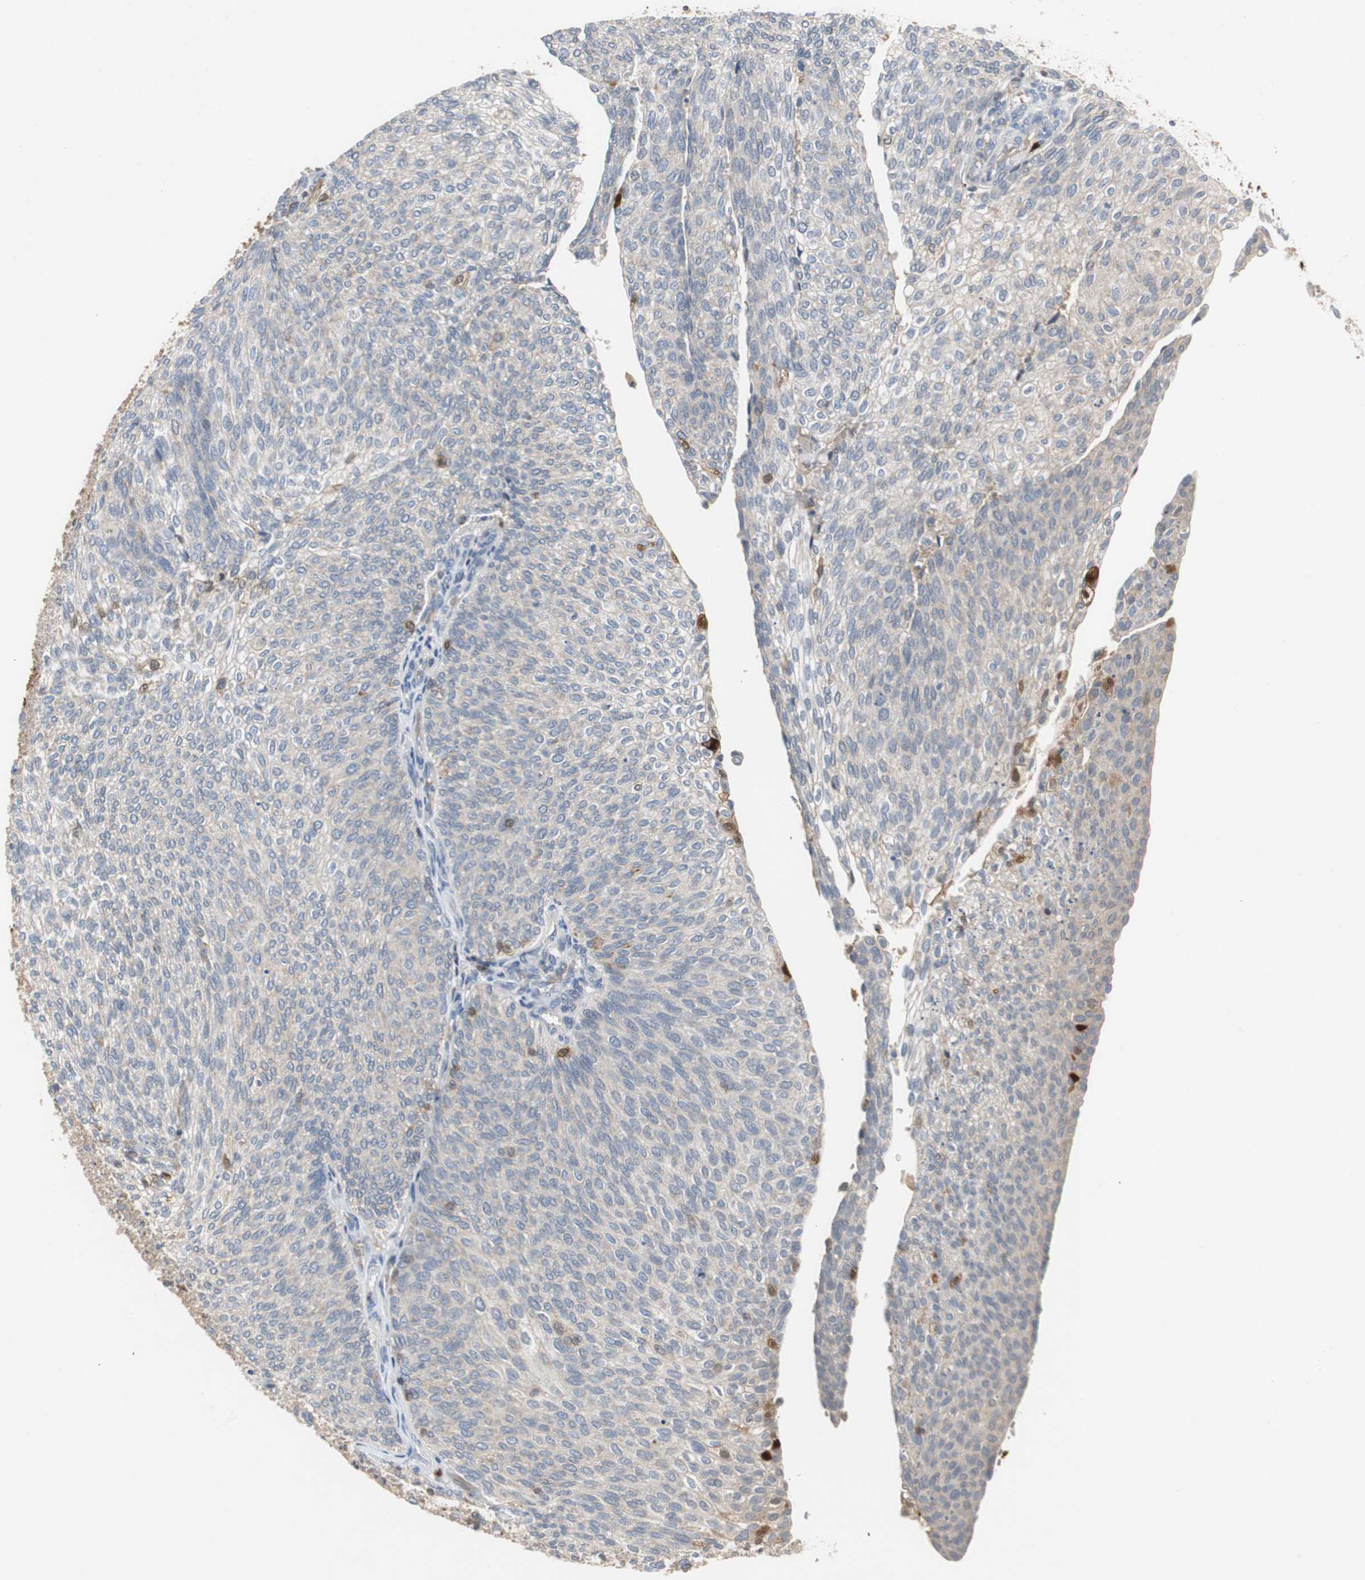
{"staining": {"intensity": "weak", "quantity": "25%-75%", "location": "cytoplasmic/membranous"}, "tissue": "urothelial cancer", "cell_type": "Tumor cells", "image_type": "cancer", "snomed": [{"axis": "morphology", "description": "Urothelial carcinoma, Low grade"}, {"axis": "topography", "description": "Urinary bladder"}], "caption": "Tumor cells demonstrate low levels of weak cytoplasmic/membranous positivity in approximately 25%-75% of cells in low-grade urothelial carcinoma.", "gene": "CALB2", "patient": {"sex": "female", "age": 79}}